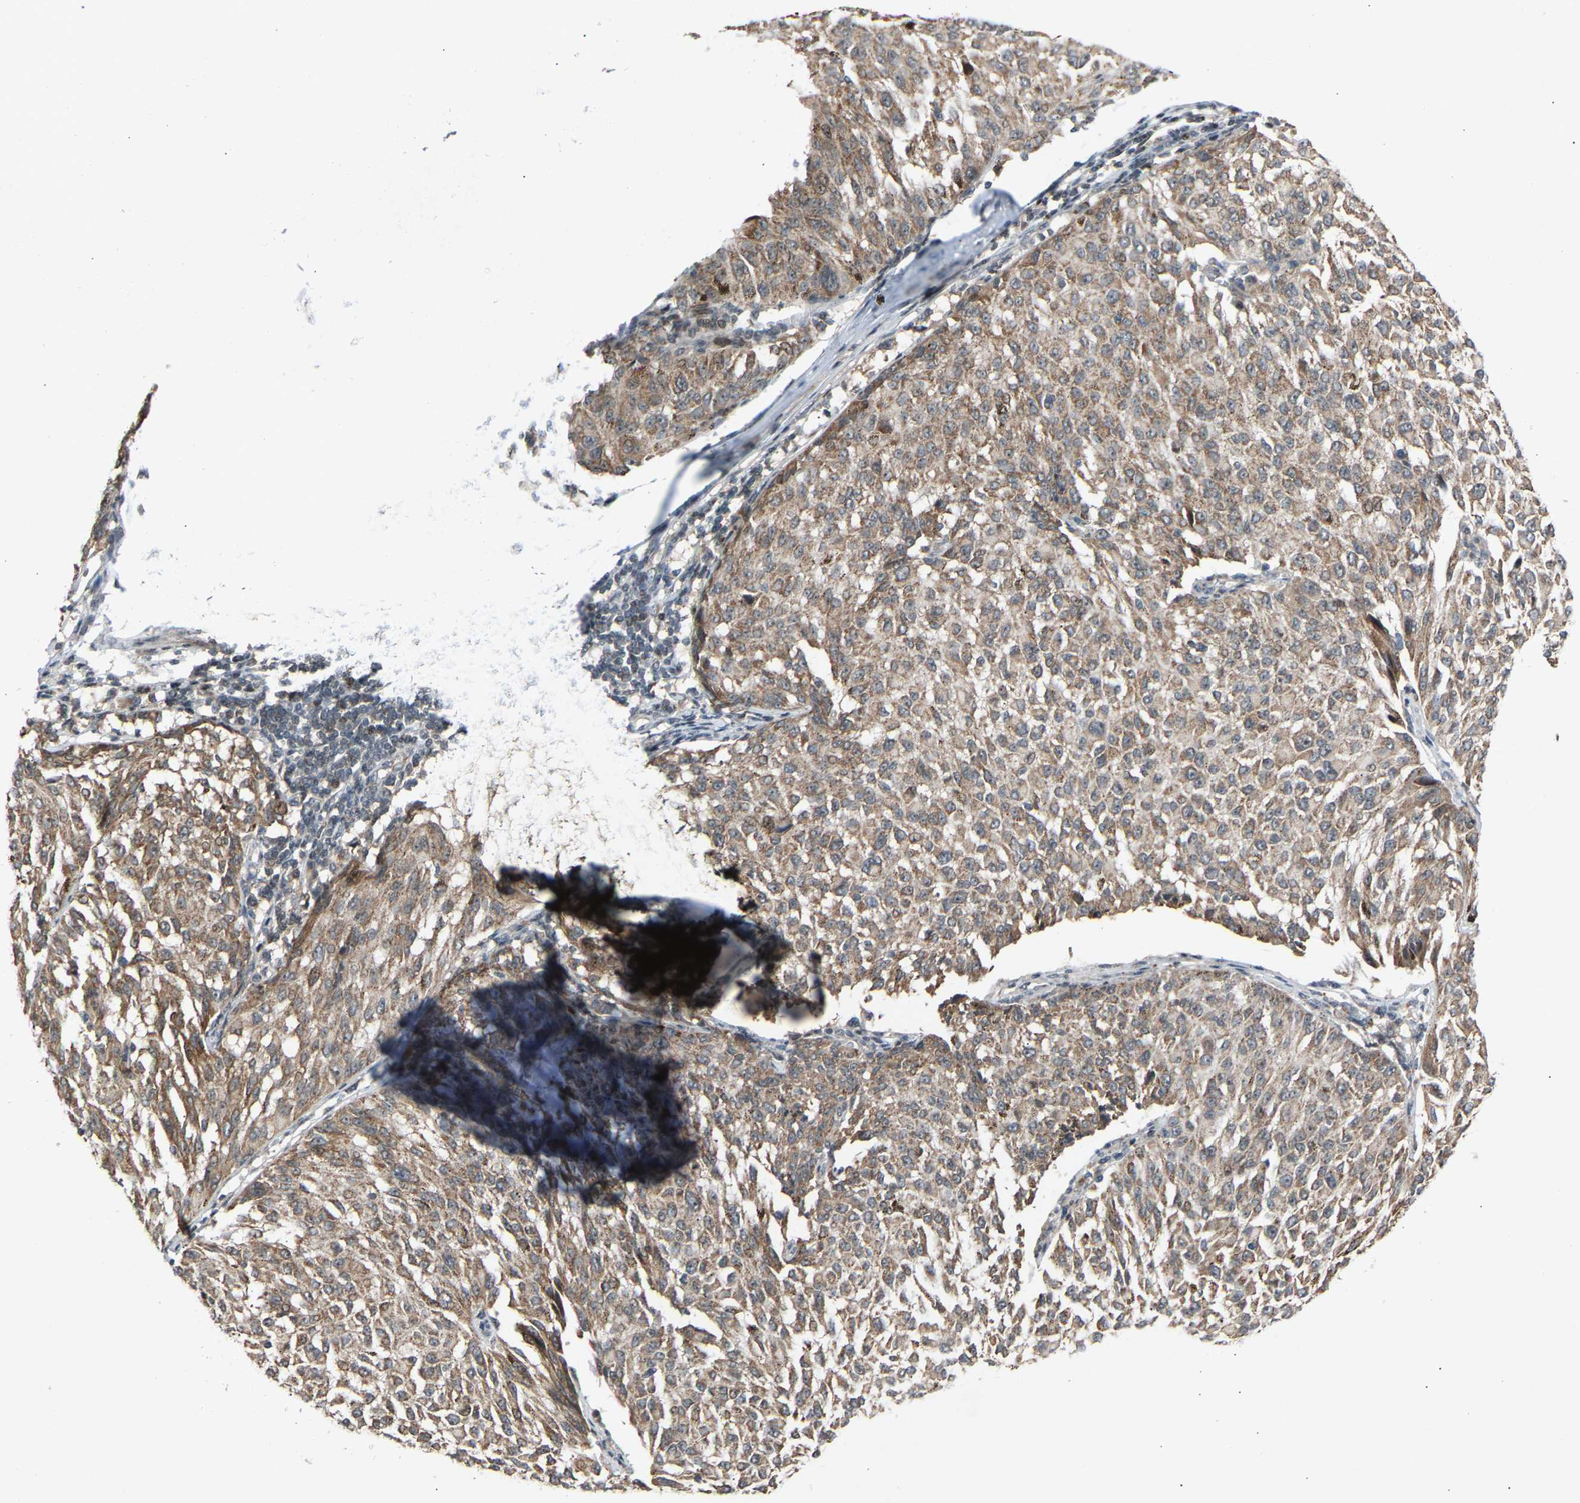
{"staining": {"intensity": "moderate", "quantity": ">75%", "location": "cytoplasmic/membranous"}, "tissue": "melanoma", "cell_type": "Tumor cells", "image_type": "cancer", "snomed": [{"axis": "morphology", "description": "Malignant melanoma, NOS"}, {"axis": "topography", "description": "Skin"}], "caption": "Melanoma stained for a protein (brown) exhibits moderate cytoplasmic/membranous positive staining in about >75% of tumor cells.", "gene": "SLIRP", "patient": {"sex": "female", "age": 72}}